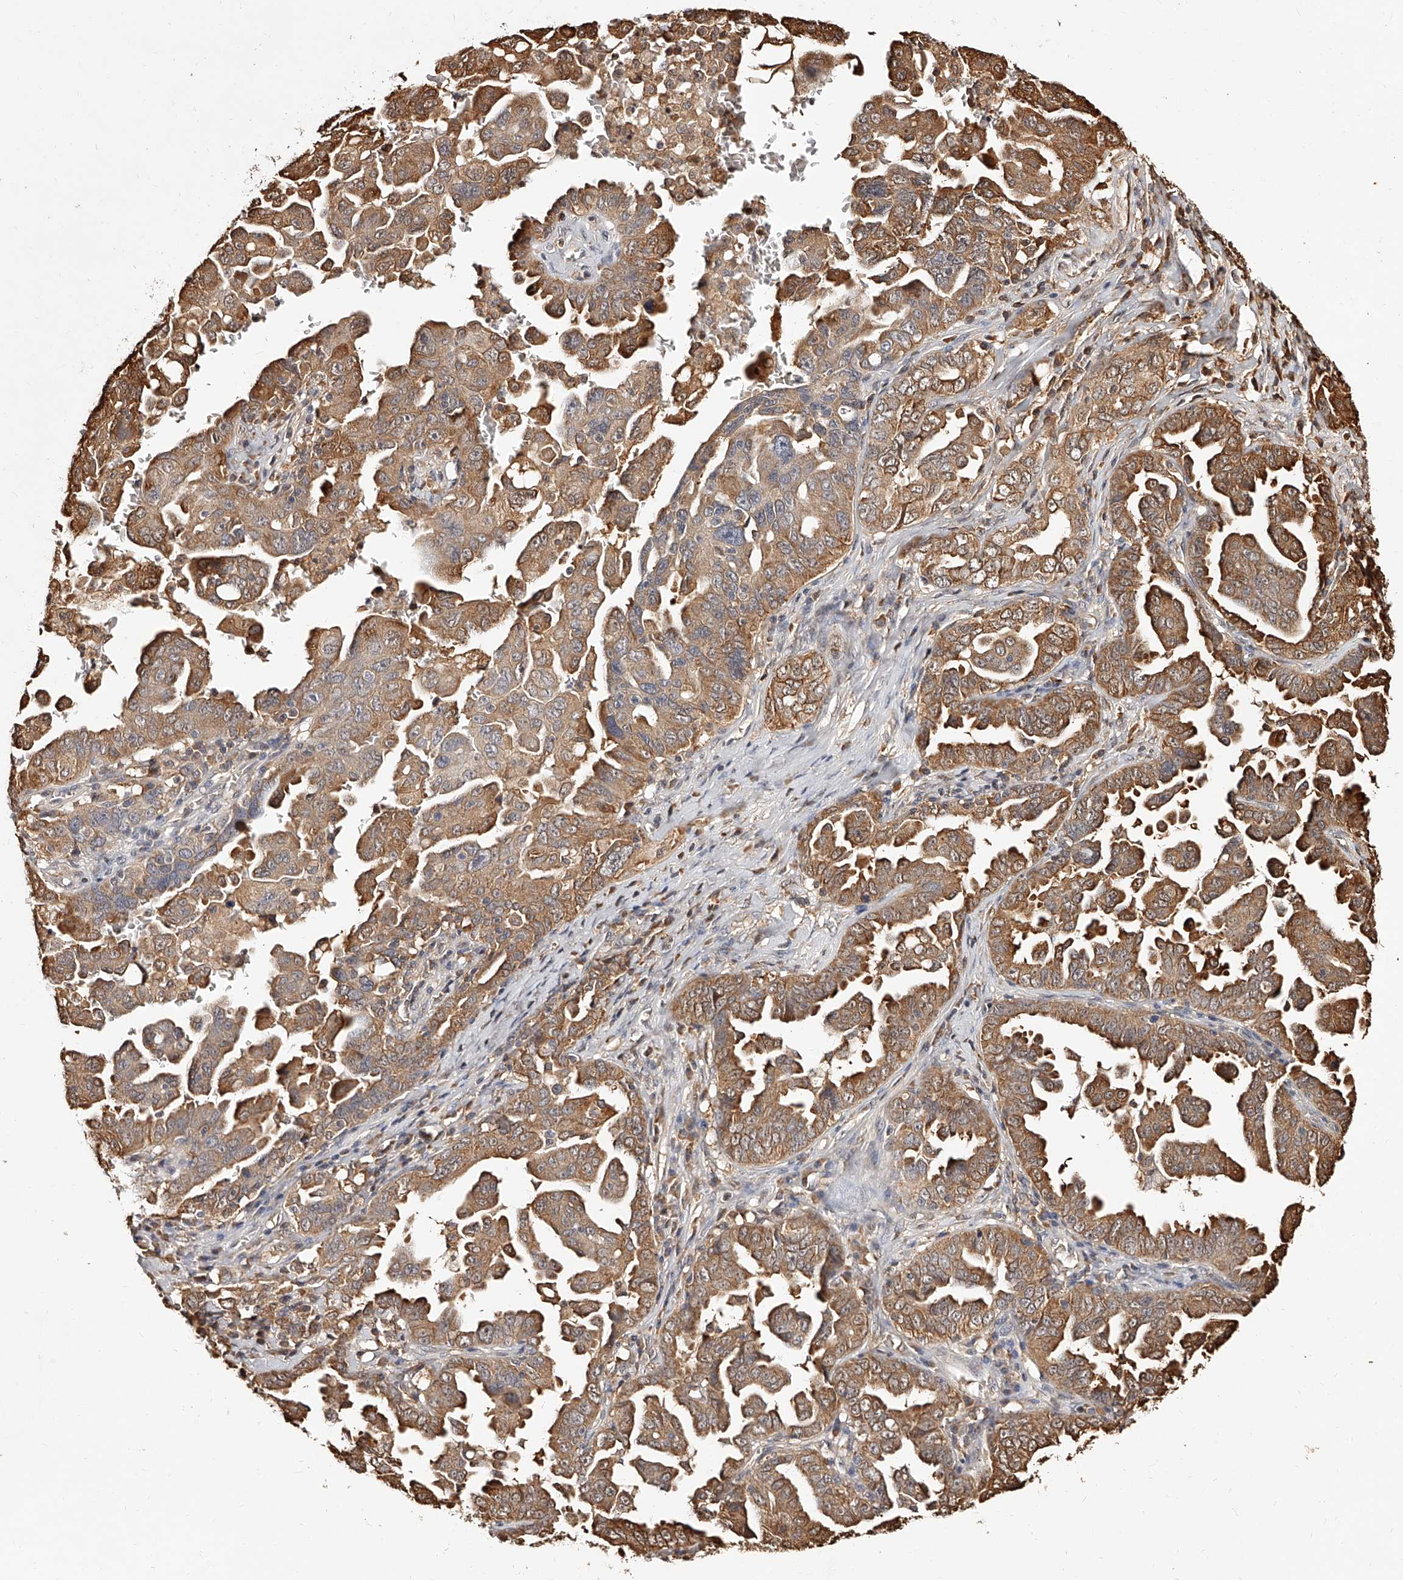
{"staining": {"intensity": "moderate", "quantity": ">75%", "location": "cytoplasmic/membranous"}, "tissue": "ovarian cancer", "cell_type": "Tumor cells", "image_type": "cancer", "snomed": [{"axis": "morphology", "description": "Carcinoma, endometroid"}, {"axis": "topography", "description": "Ovary"}], "caption": "The micrograph reveals a brown stain indicating the presence of a protein in the cytoplasmic/membranous of tumor cells in ovarian endometroid carcinoma.", "gene": "ZNF582", "patient": {"sex": "female", "age": 62}}